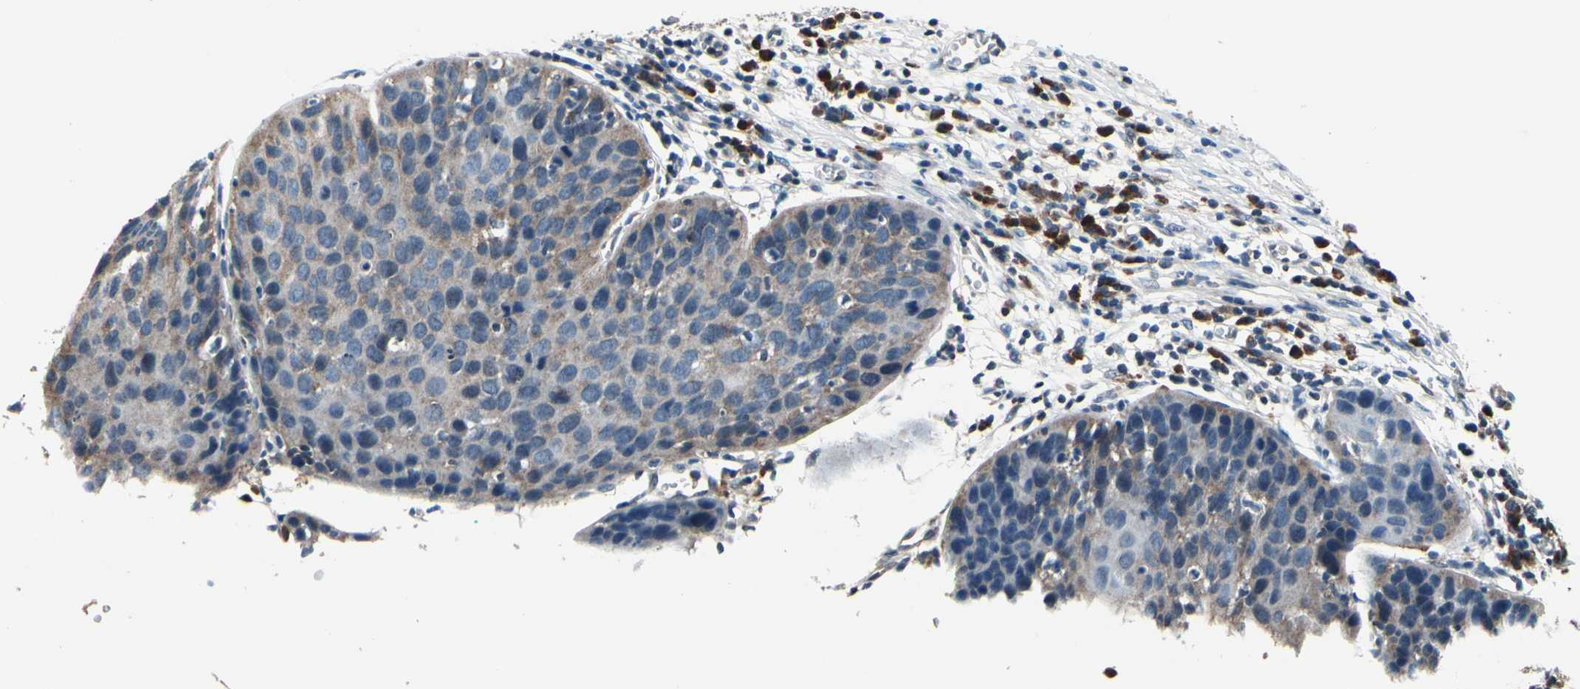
{"staining": {"intensity": "weak", "quantity": "25%-75%", "location": "cytoplasmic/membranous"}, "tissue": "cervical cancer", "cell_type": "Tumor cells", "image_type": "cancer", "snomed": [{"axis": "morphology", "description": "Squamous cell carcinoma, NOS"}, {"axis": "topography", "description": "Cervix"}], "caption": "Protein staining by IHC shows weak cytoplasmic/membranous staining in approximately 25%-75% of tumor cells in cervical cancer (squamous cell carcinoma).", "gene": "PRDX2", "patient": {"sex": "female", "age": 38}}